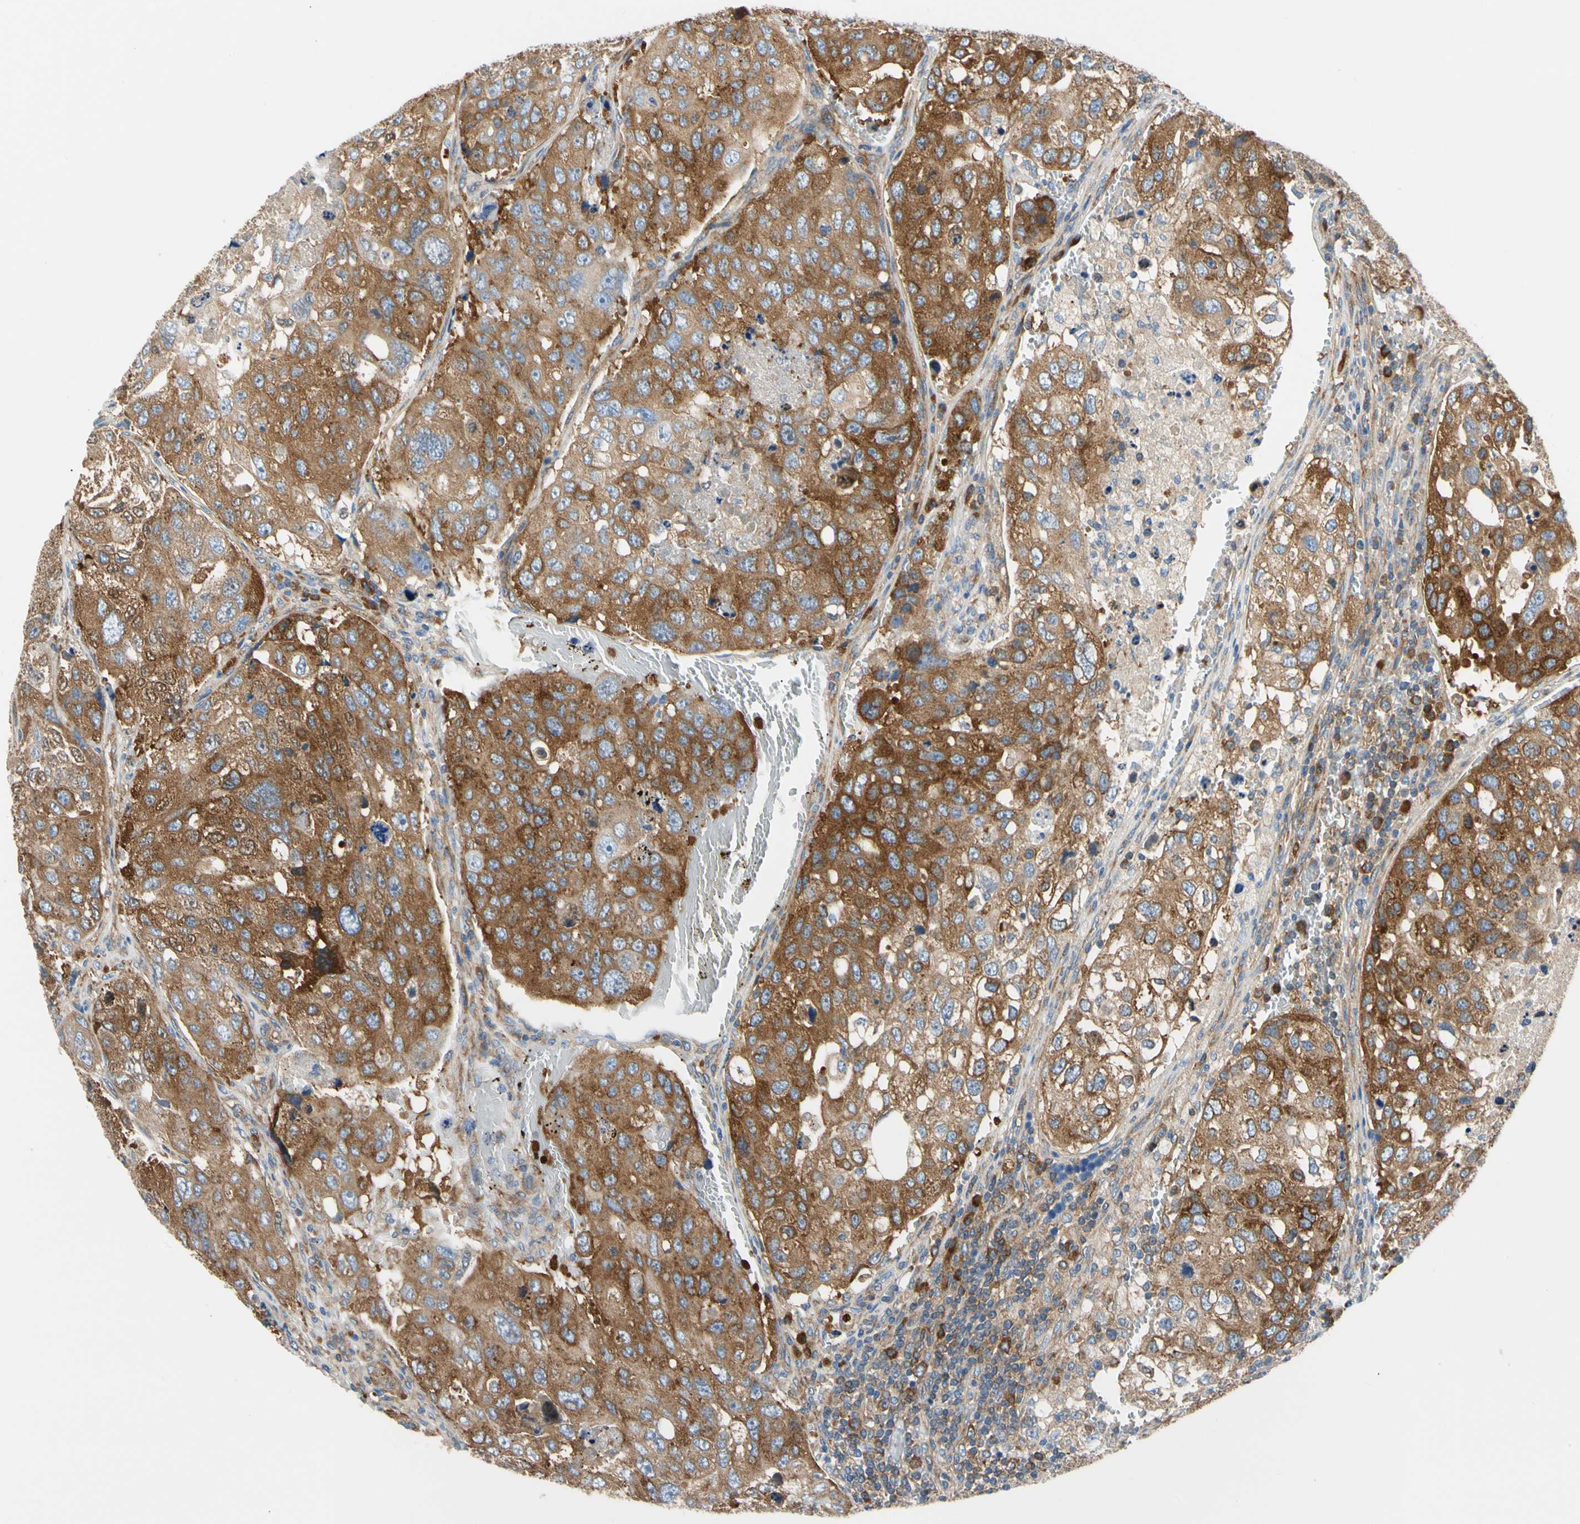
{"staining": {"intensity": "strong", "quantity": ">75%", "location": "cytoplasmic/membranous"}, "tissue": "urothelial cancer", "cell_type": "Tumor cells", "image_type": "cancer", "snomed": [{"axis": "morphology", "description": "Urothelial carcinoma, High grade"}, {"axis": "topography", "description": "Lymph node"}, {"axis": "topography", "description": "Urinary bladder"}], "caption": "A photomicrograph of urothelial cancer stained for a protein displays strong cytoplasmic/membranous brown staining in tumor cells.", "gene": "GPHN", "patient": {"sex": "male", "age": 51}}